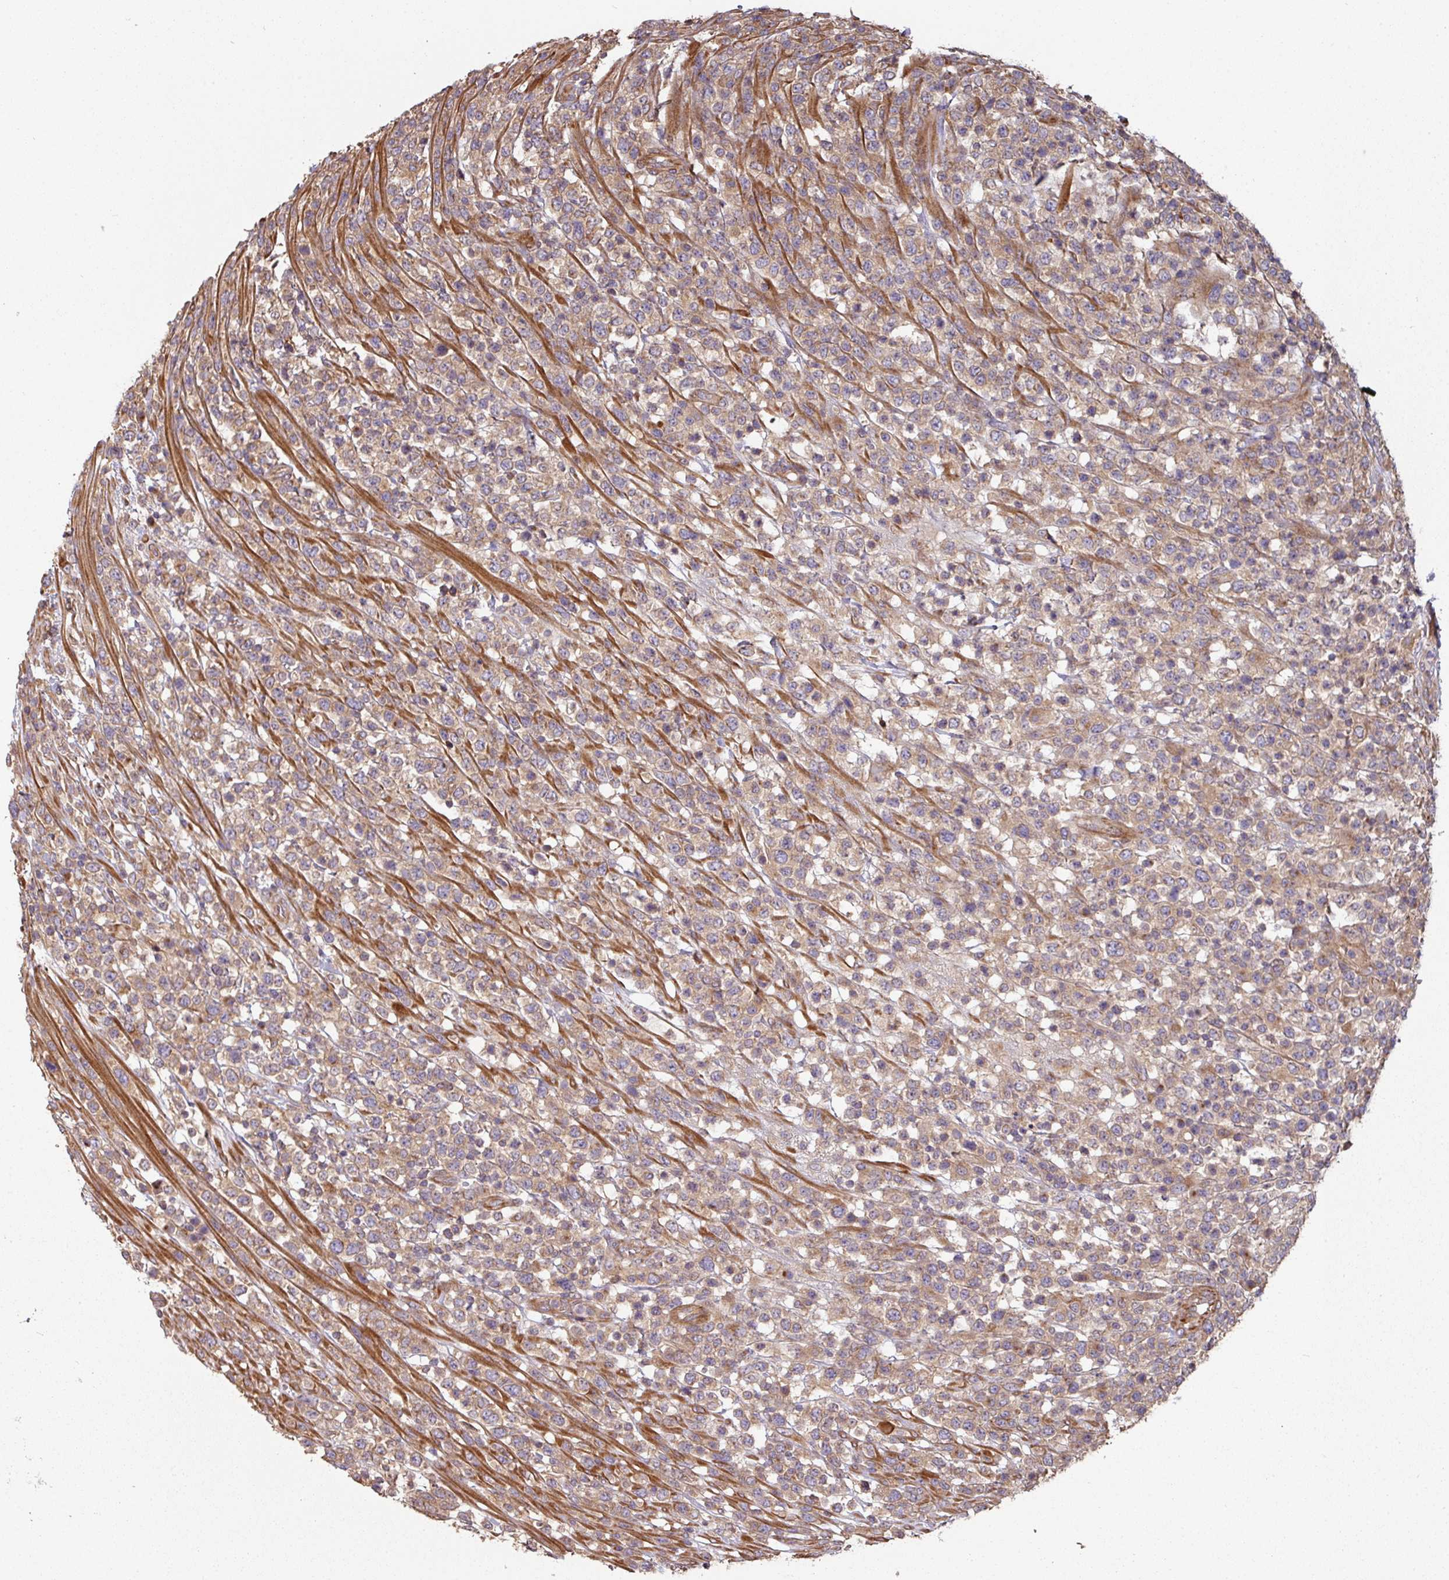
{"staining": {"intensity": "weak", "quantity": ">75%", "location": "cytoplasmic/membranous"}, "tissue": "lymphoma", "cell_type": "Tumor cells", "image_type": "cancer", "snomed": [{"axis": "morphology", "description": "Malignant lymphoma, non-Hodgkin's type, High grade"}, {"axis": "topography", "description": "Colon"}], "caption": "Tumor cells exhibit low levels of weak cytoplasmic/membranous expression in approximately >75% of cells in lymphoma.", "gene": "SIK1", "patient": {"sex": "female", "age": 53}}